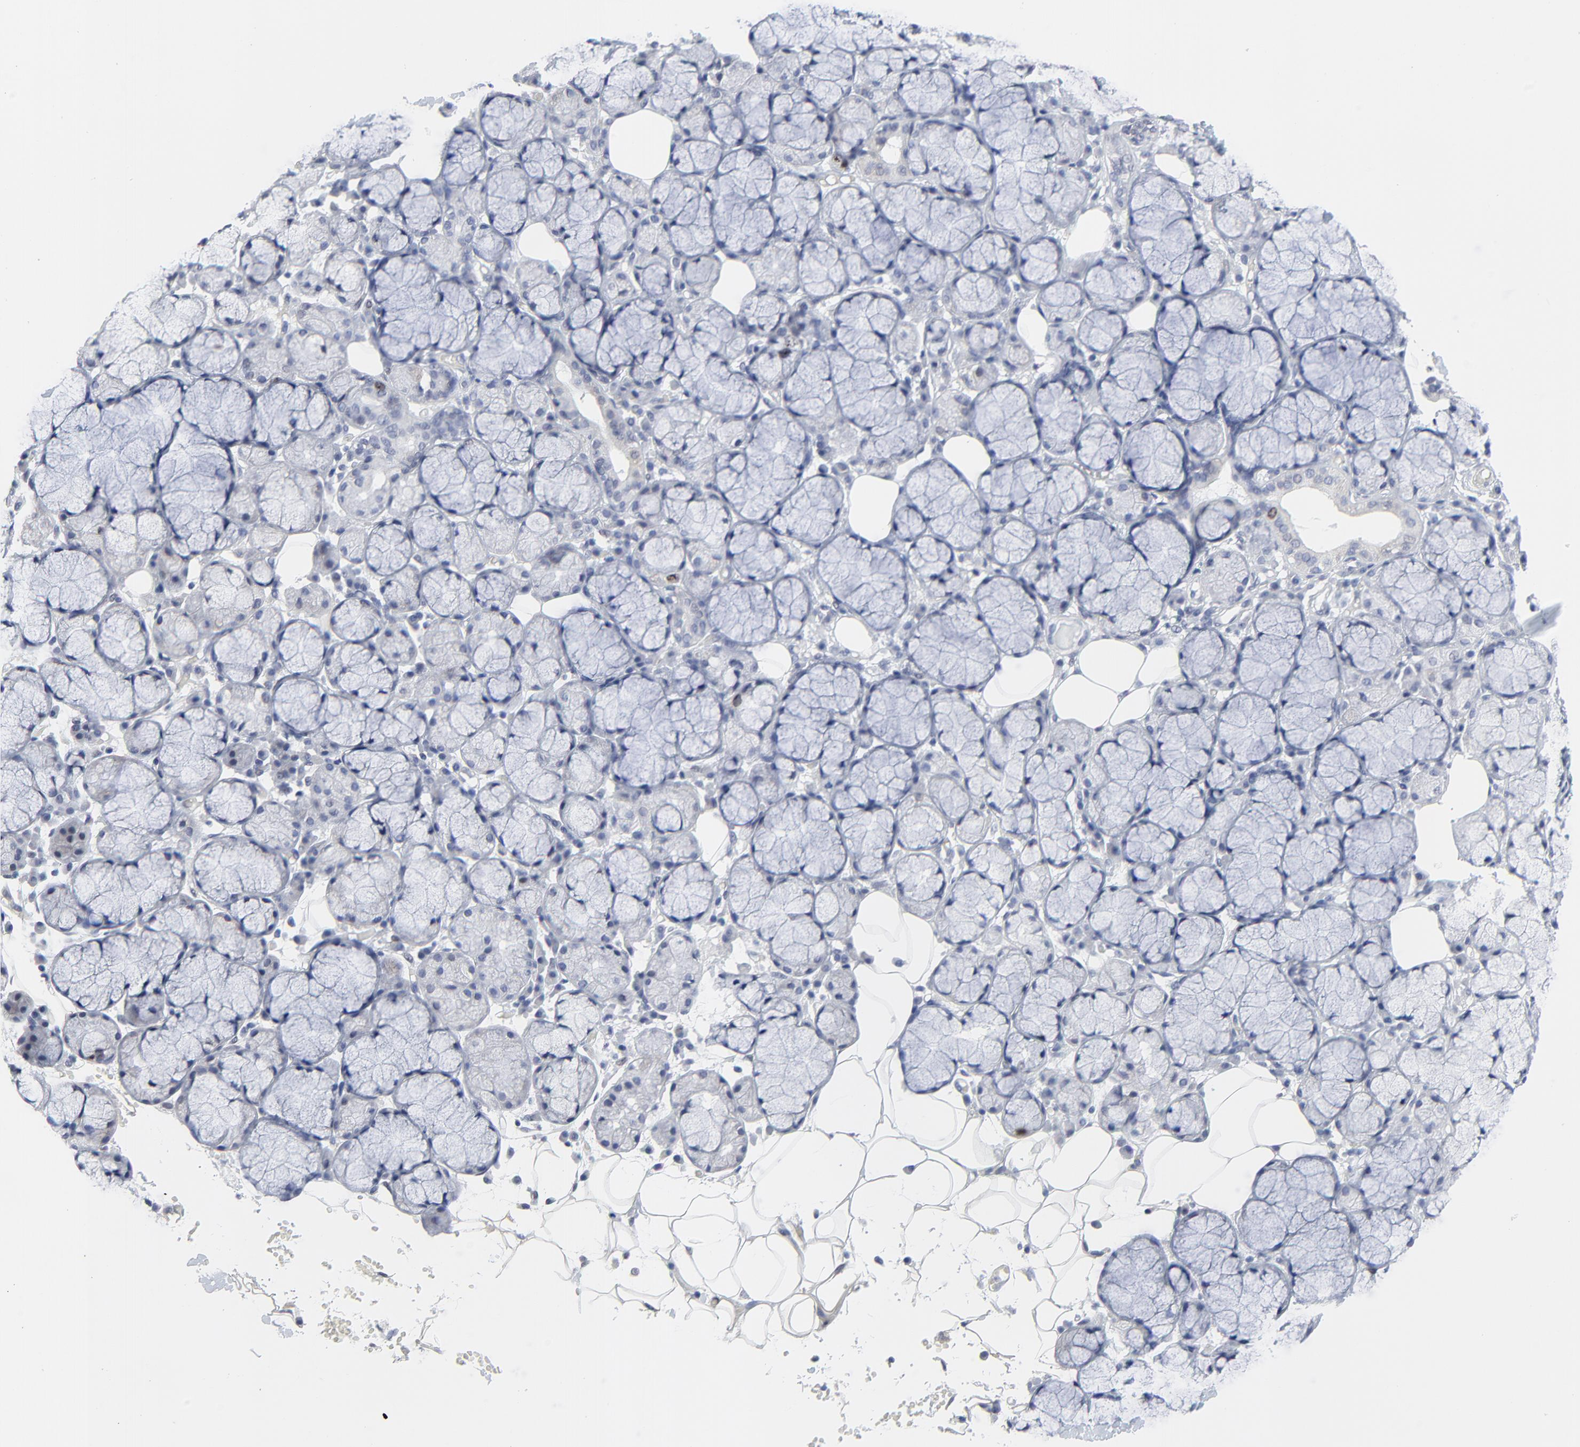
{"staining": {"intensity": "negative", "quantity": "none", "location": "none"}, "tissue": "salivary gland", "cell_type": "Glandular cells", "image_type": "normal", "snomed": [{"axis": "morphology", "description": "Normal tissue, NOS"}, {"axis": "topography", "description": "Skeletal muscle"}, {"axis": "topography", "description": "Oral tissue"}, {"axis": "topography", "description": "Salivary gland"}, {"axis": "topography", "description": "Peripheral nerve tissue"}], "caption": "This image is of normal salivary gland stained with immunohistochemistry to label a protein in brown with the nuclei are counter-stained blue. There is no staining in glandular cells.", "gene": "ZNF589", "patient": {"sex": "male", "age": 54}}